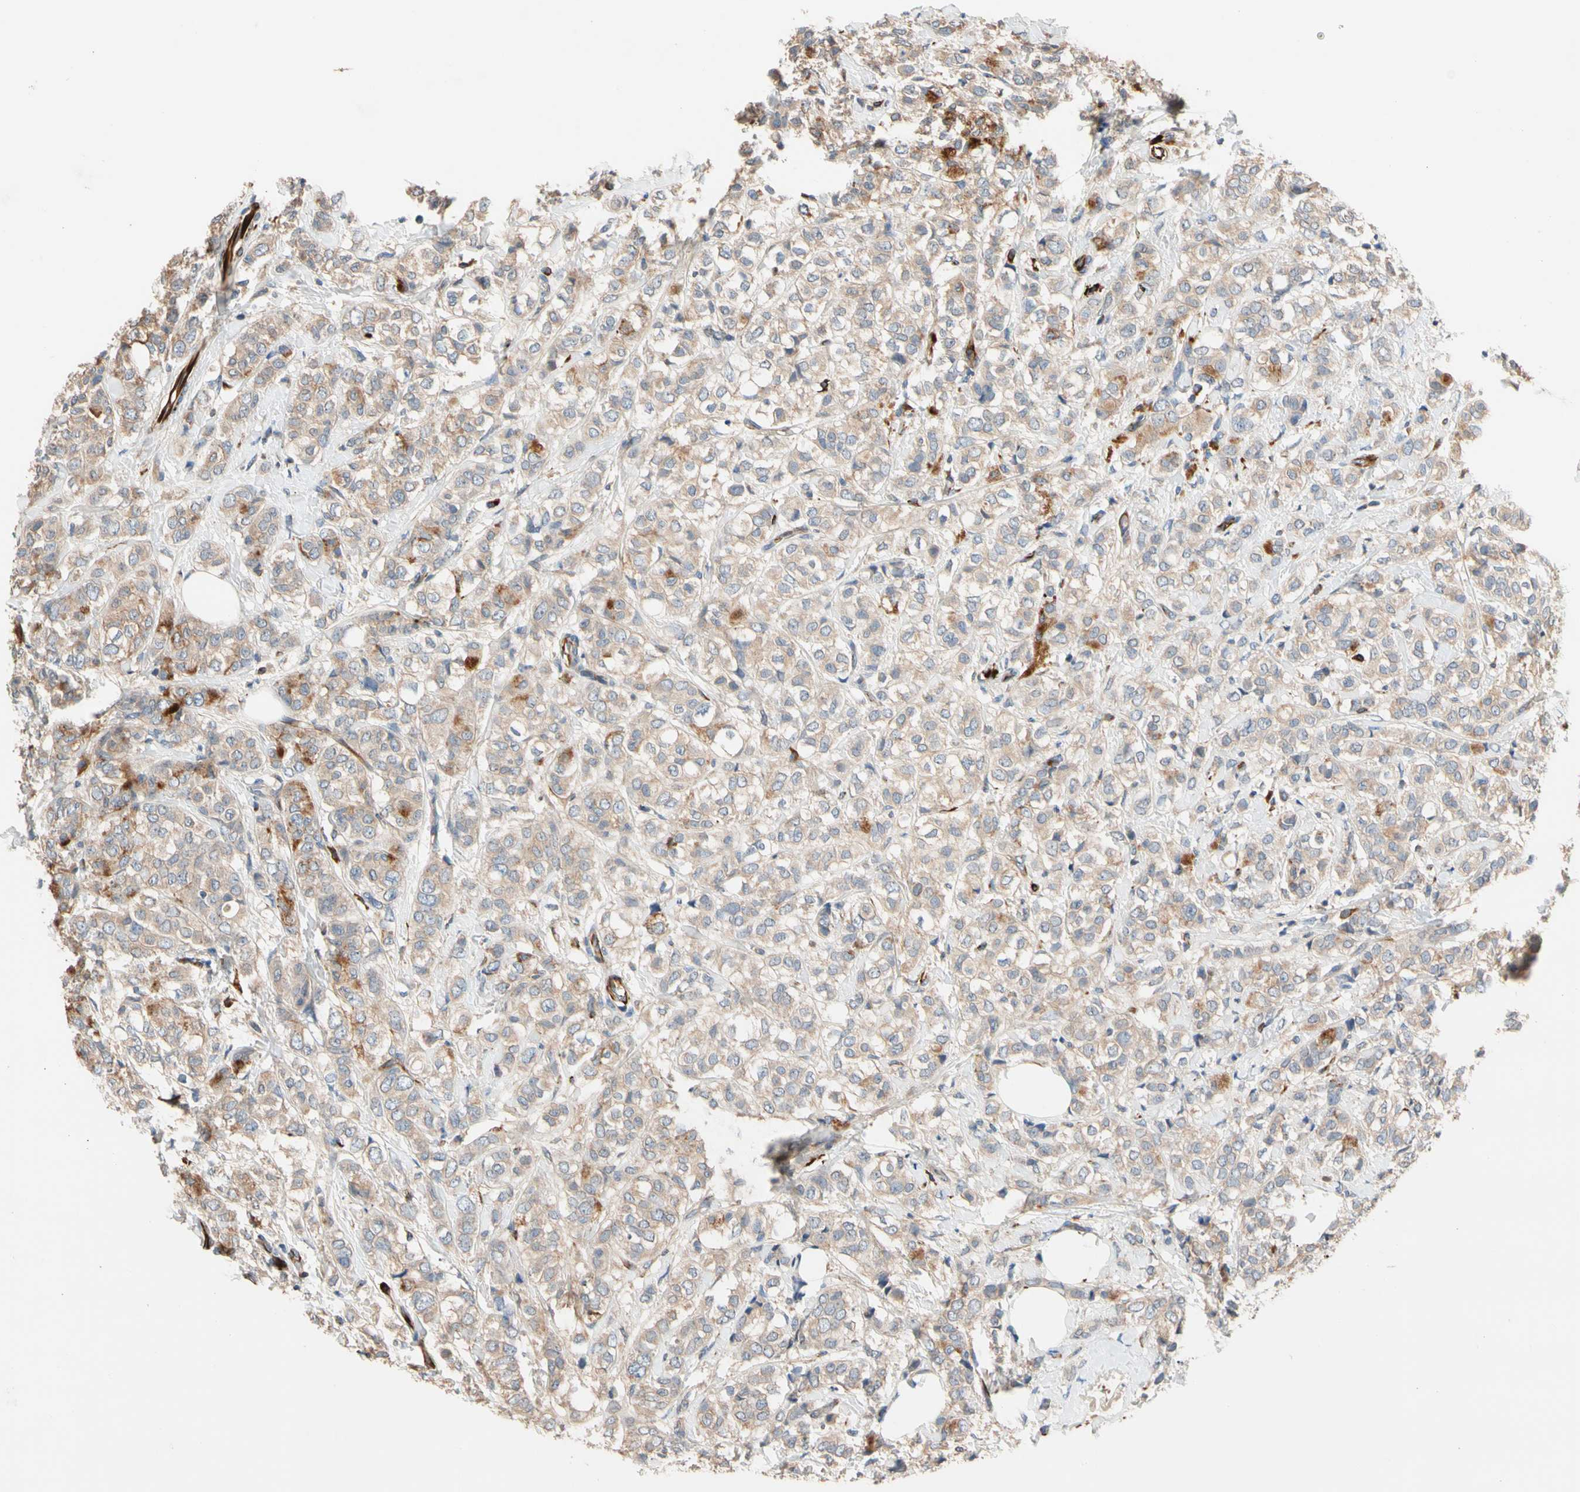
{"staining": {"intensity": "weak", "quantity": ">75%", "location": "cytoplasmic/membranous"}, "tissue": "breast cancer", "cell_type": "Tumor cells", "image_type": "cancer", "snomed": [{"axis": "morphology", "description": "Lobular carcinoma"}, {"axis": "topography", "description": "Breast"}], "caption": "Protein staining demonstrates weak cytoplasmic/membranous positivity in approximately >75% of tumor cells in breast lobular carcinoma.", "gene": "FGD6", "patient": {"sex": "female", "age": 60}}